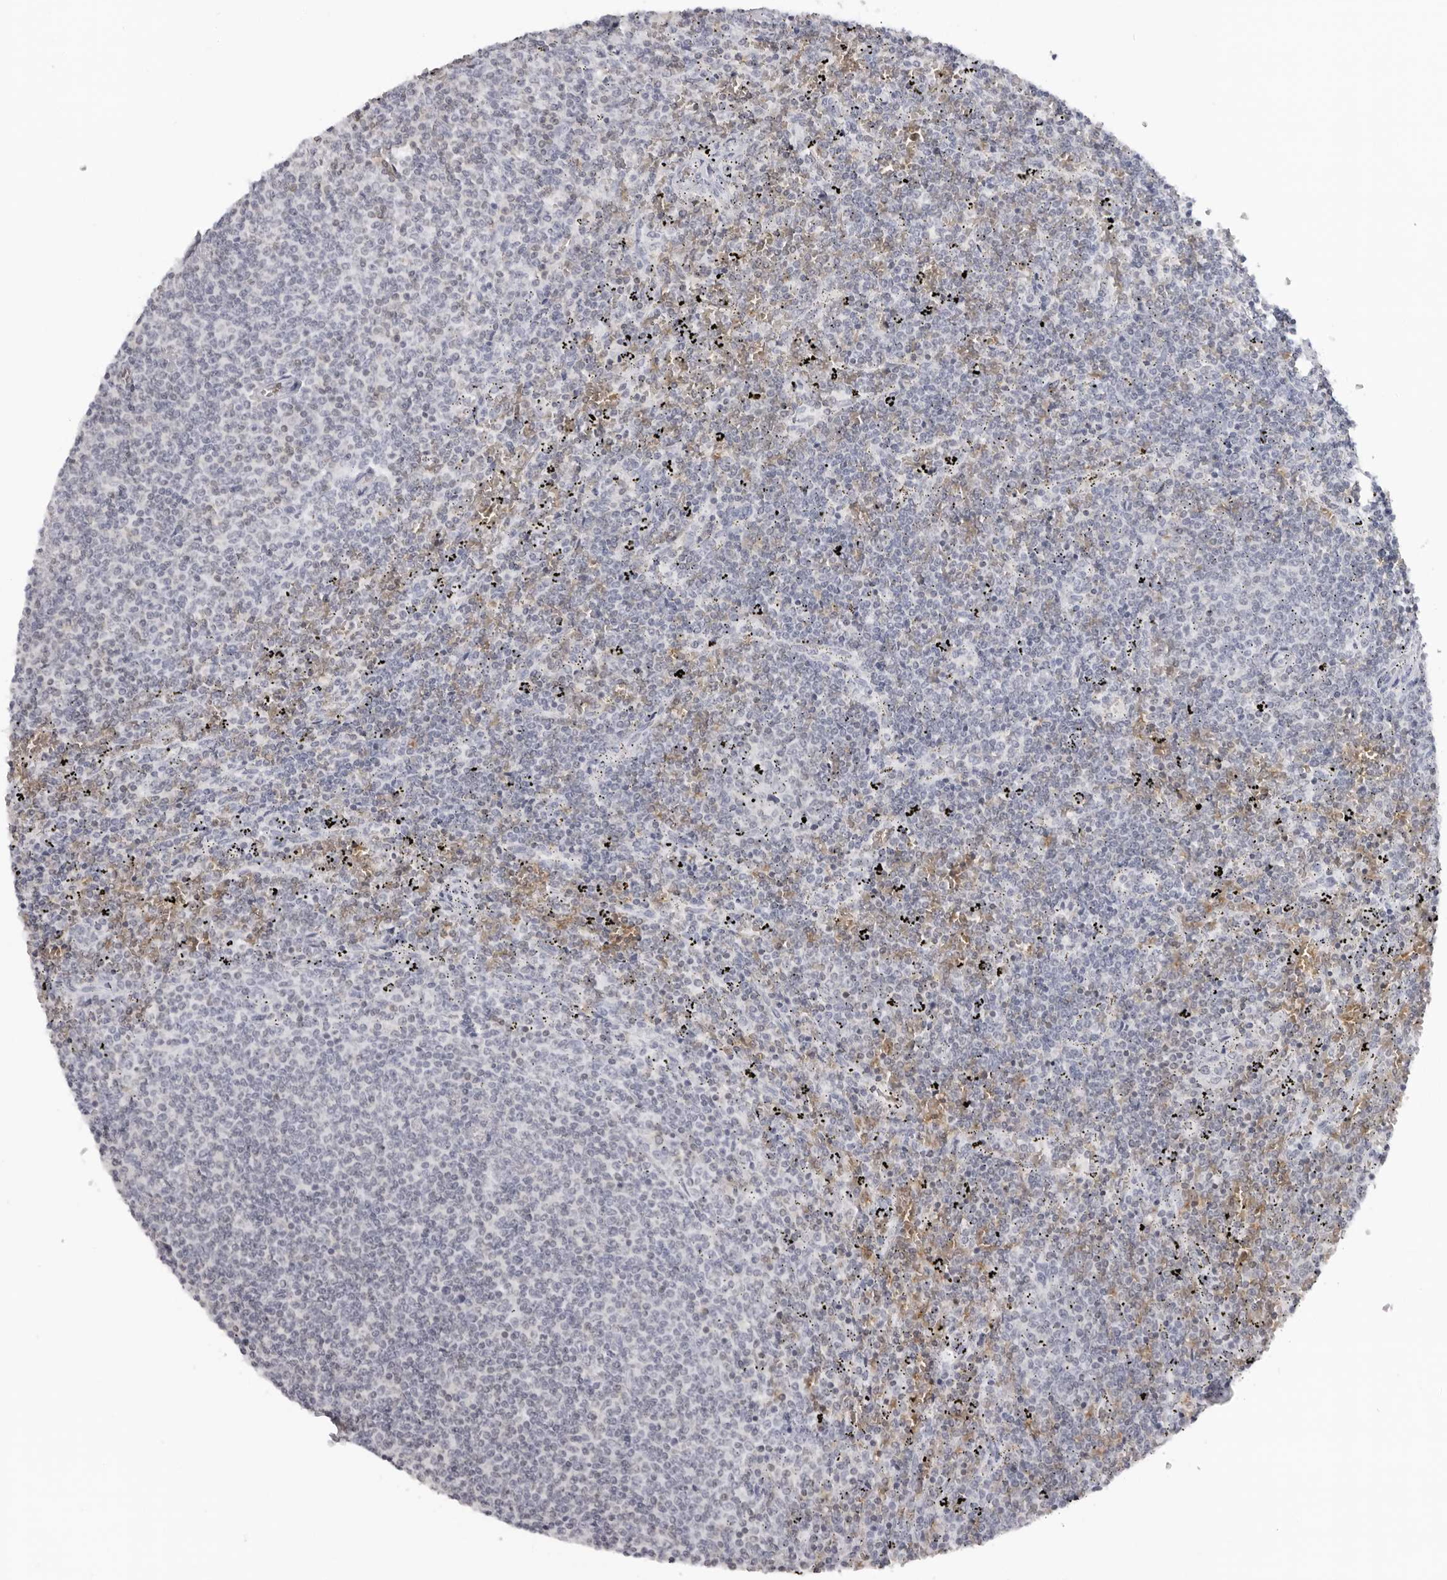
{"staining": {"intensity": "negative", "quantity": "none", "location": "none"}, "tissue": "lymphoma", "cell_type": "Tumor cells", "image_type": "cancer", "snomed": [{"axis": "morphology", "description": "Malignant lymphoma, non-Hodgkin's type, Low grade"}, {"axis": "topography", "description": "Spleen"}], "caption": "High power microscopy photomicrograph of an IHC micrograph of malignant lymphoma, non-Hodgkin's type (low-grade), revealing no significant expression in tumor cells.", "gene": "EPB41", "patient": {"sex": "female", "age": 50}}